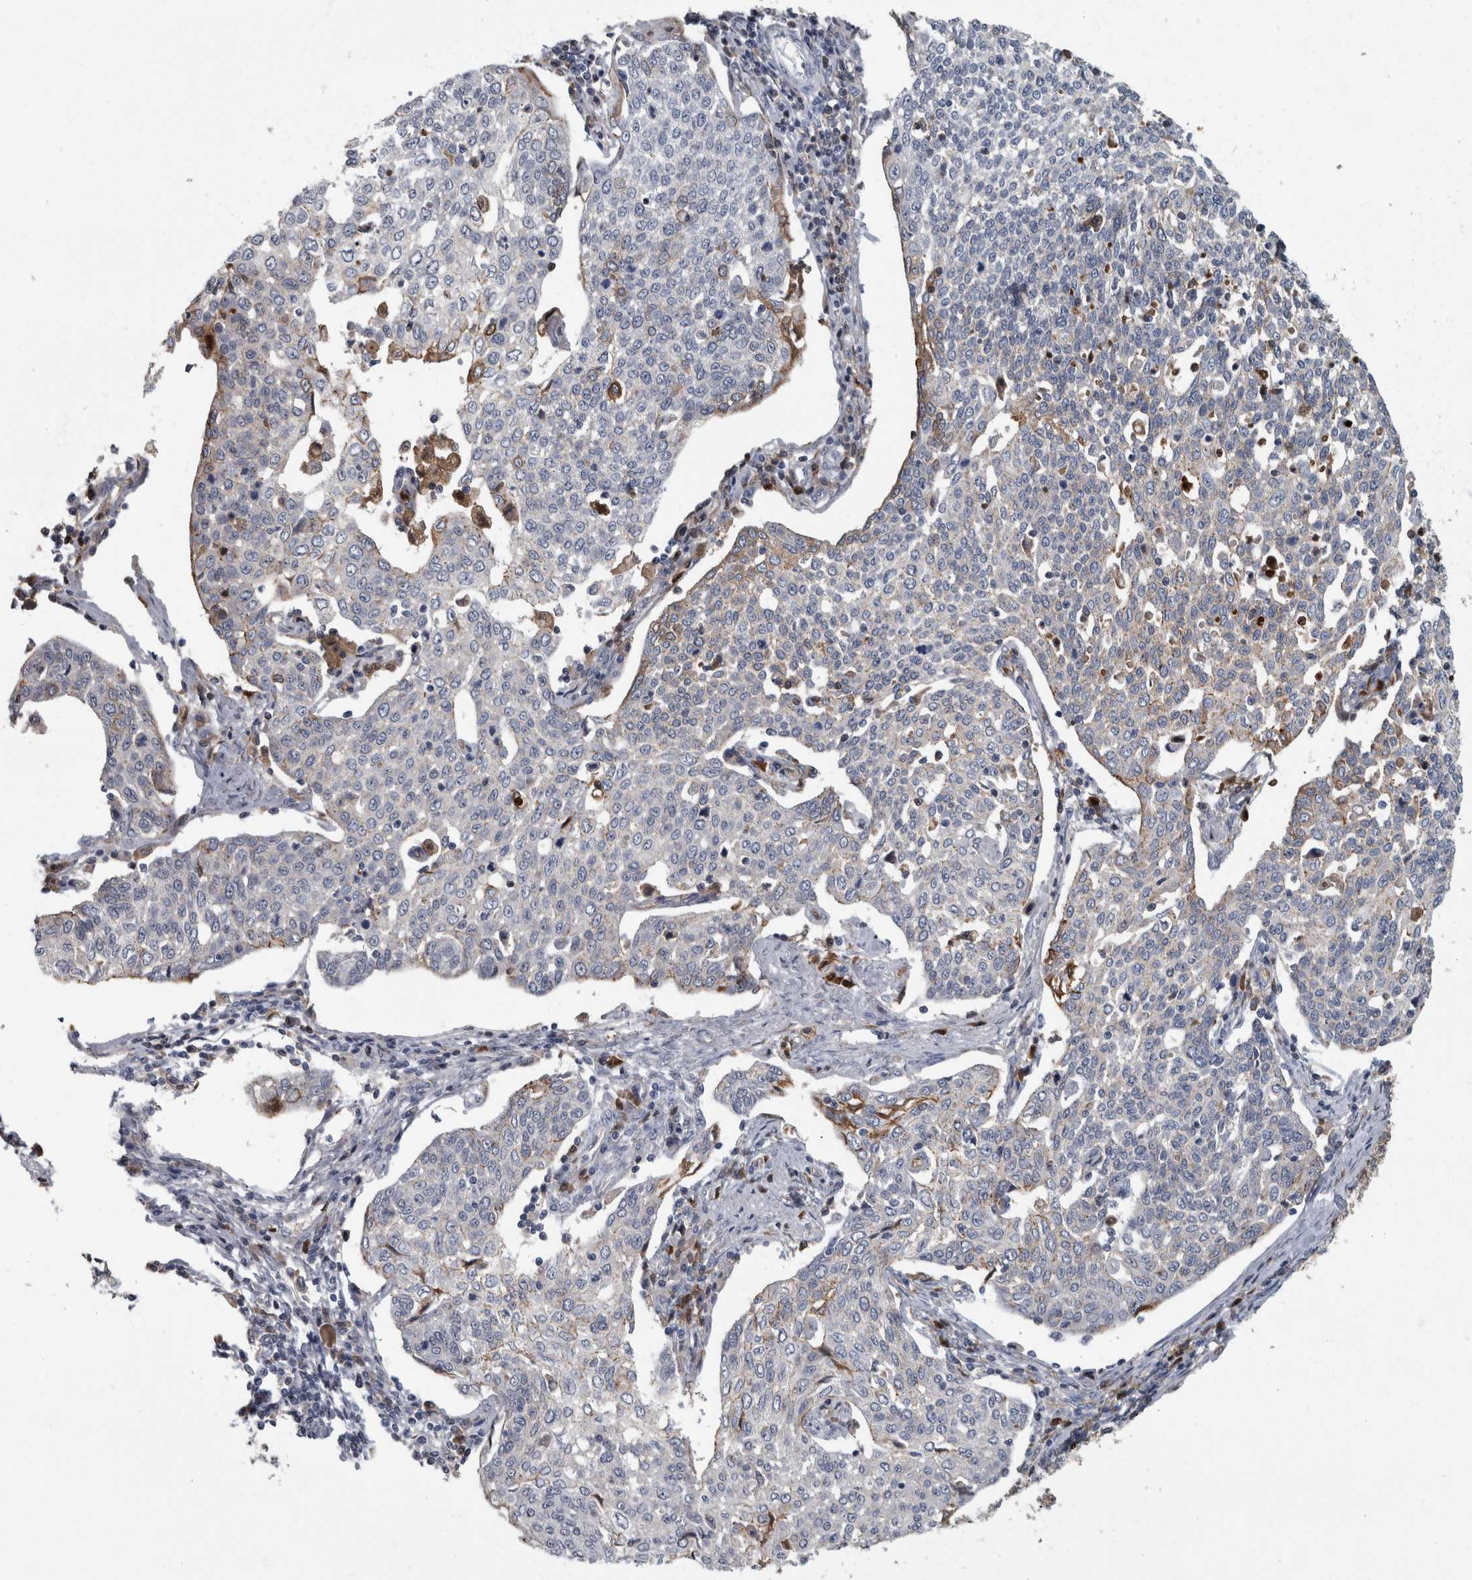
{"staining": {"intensity": "weak", "quantity": "<25%", "location": "cytoplasmic/membranous"}, "tissue": "cervical cancer", "cell_type": "Tumor cells", "image_type": "cancer", "snomed": [{"axis": "morphology", "description": "Squamous cell carcinoma, NOS"}, {"axis": "topography", "description": "Cervix"}], "caption": "Human cervical cancer (squamous cell carcinoma) stained for a protein using IHC reveals no expression in tumor cells.", "gene": "DSG2", "patient": {"sex": "female", "age": 34}}